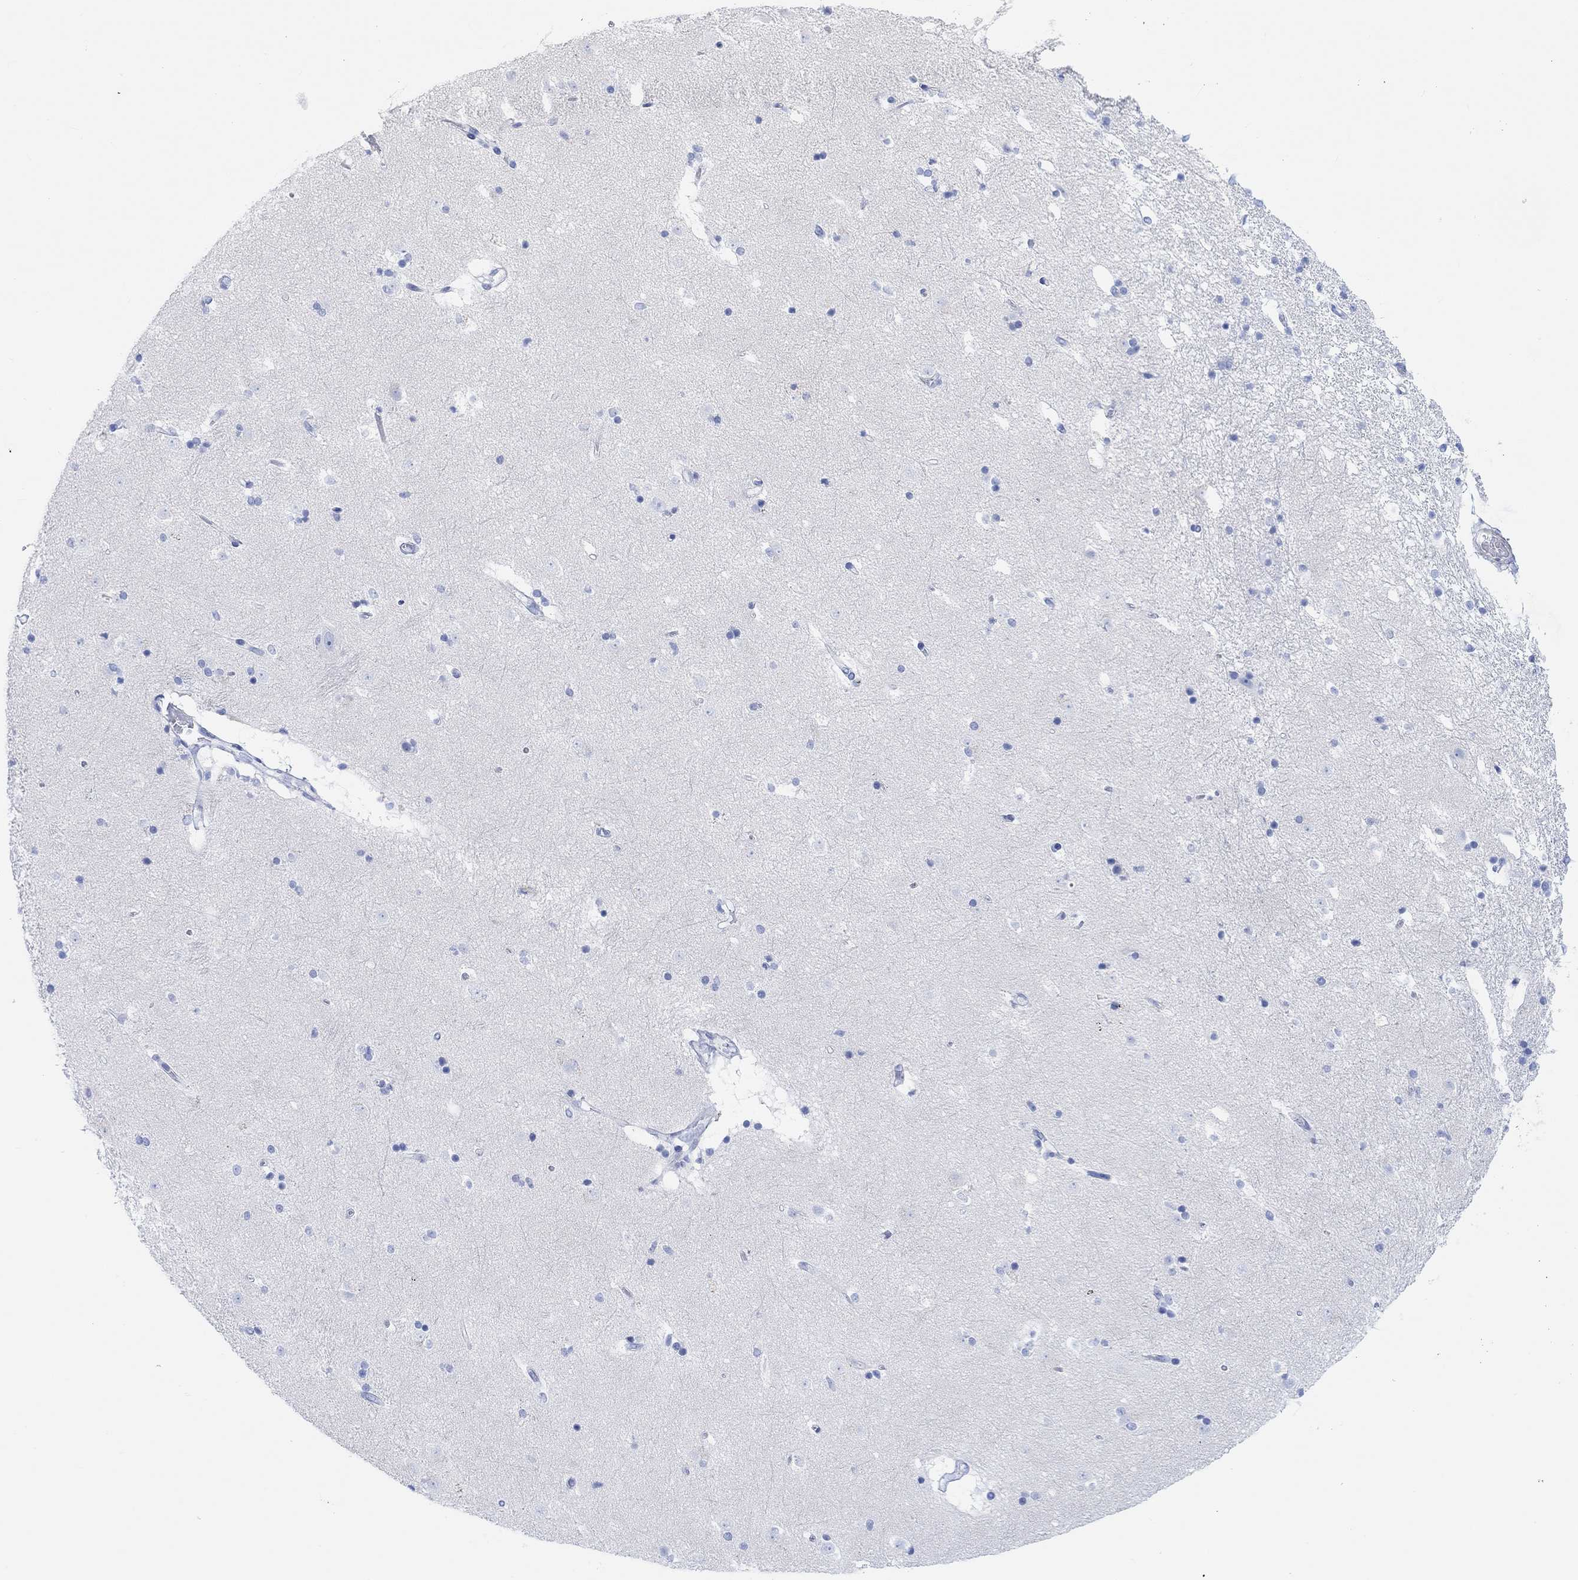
{"staining": {"intensity": "negative", "quantity": "none", "location": "none"}, "tissue": "caudate", "cell_type": "Glial cells", "image_type": "normal", "snomed": [{"axis": "morphology", "description": "Normal tissue, NOS"}, {"axis": "topography", "description": "Lateral ventricle wall"}], "caption": "Immunohistochemistry micrograph of benign caudate: caudate stained with DAB demonstrates no significant protein positivity in glial cells.", "gene": "ANKRD33", "patient": {"sex": "male", "age": 51}}